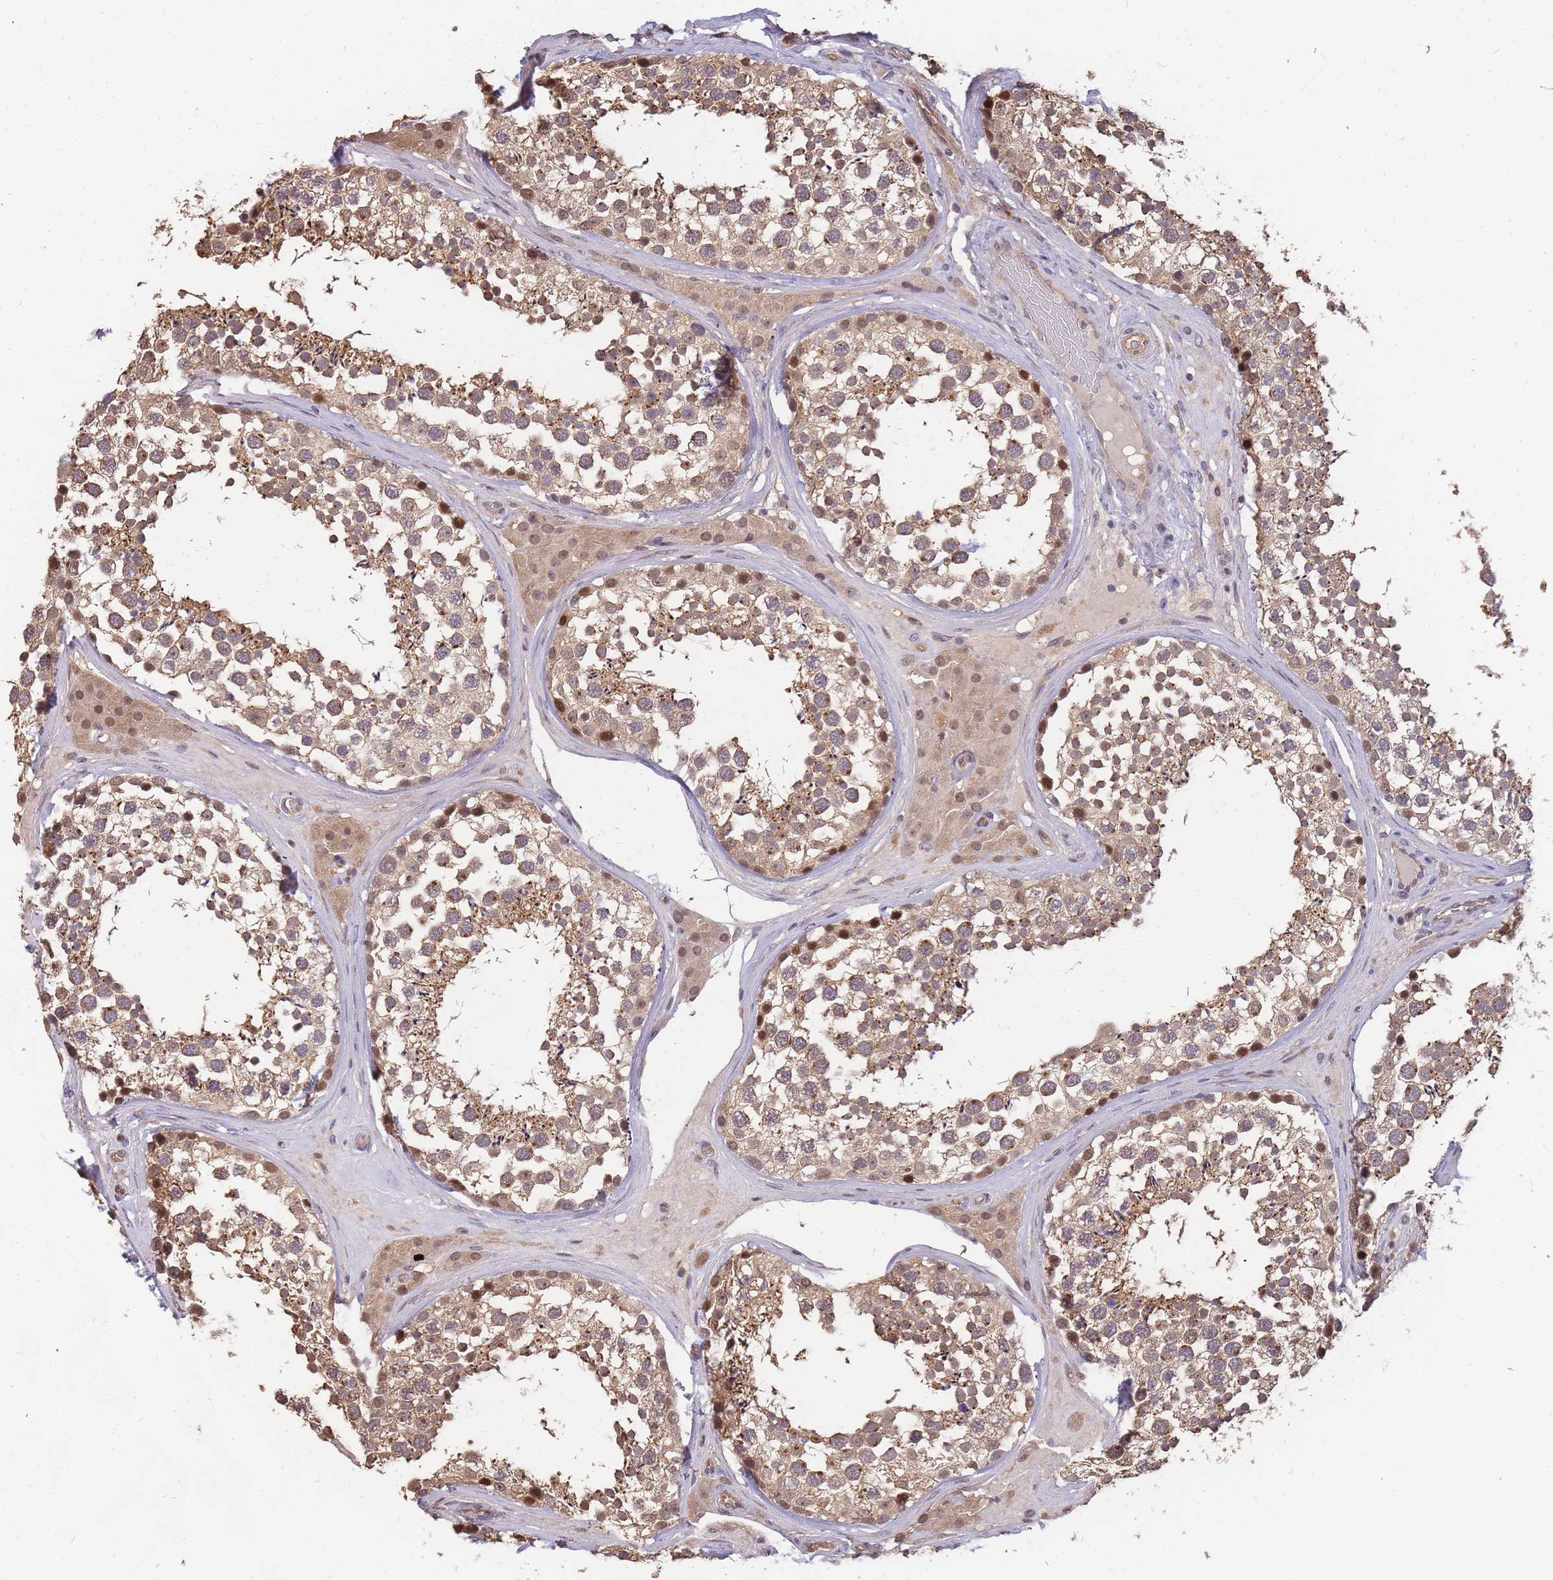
{"staining": {"intensity": "moderate", "quantity": ">75%", "location": "cytoplasmic/membranous,nuclear"}, "tissue": "testis", "cell_type": "Cells in seminiferous ducts", "image_type": "normal", "snomed": [{"axis": "morphology", "description": "Normal tissue, NOS"}, {"axis": "topography", "description": "Testis"}], "caption": "IHC histopathology image of normal human testis stained for a protein (brown), which demonstrates medium levels of moderate cytoplasmic/membranous,nuclear positivity in approximately >75% of cells in seminiferous ducts.", "gene": "CDKN2AIPNL", "patient": {"sex": "male", "age": 46}}